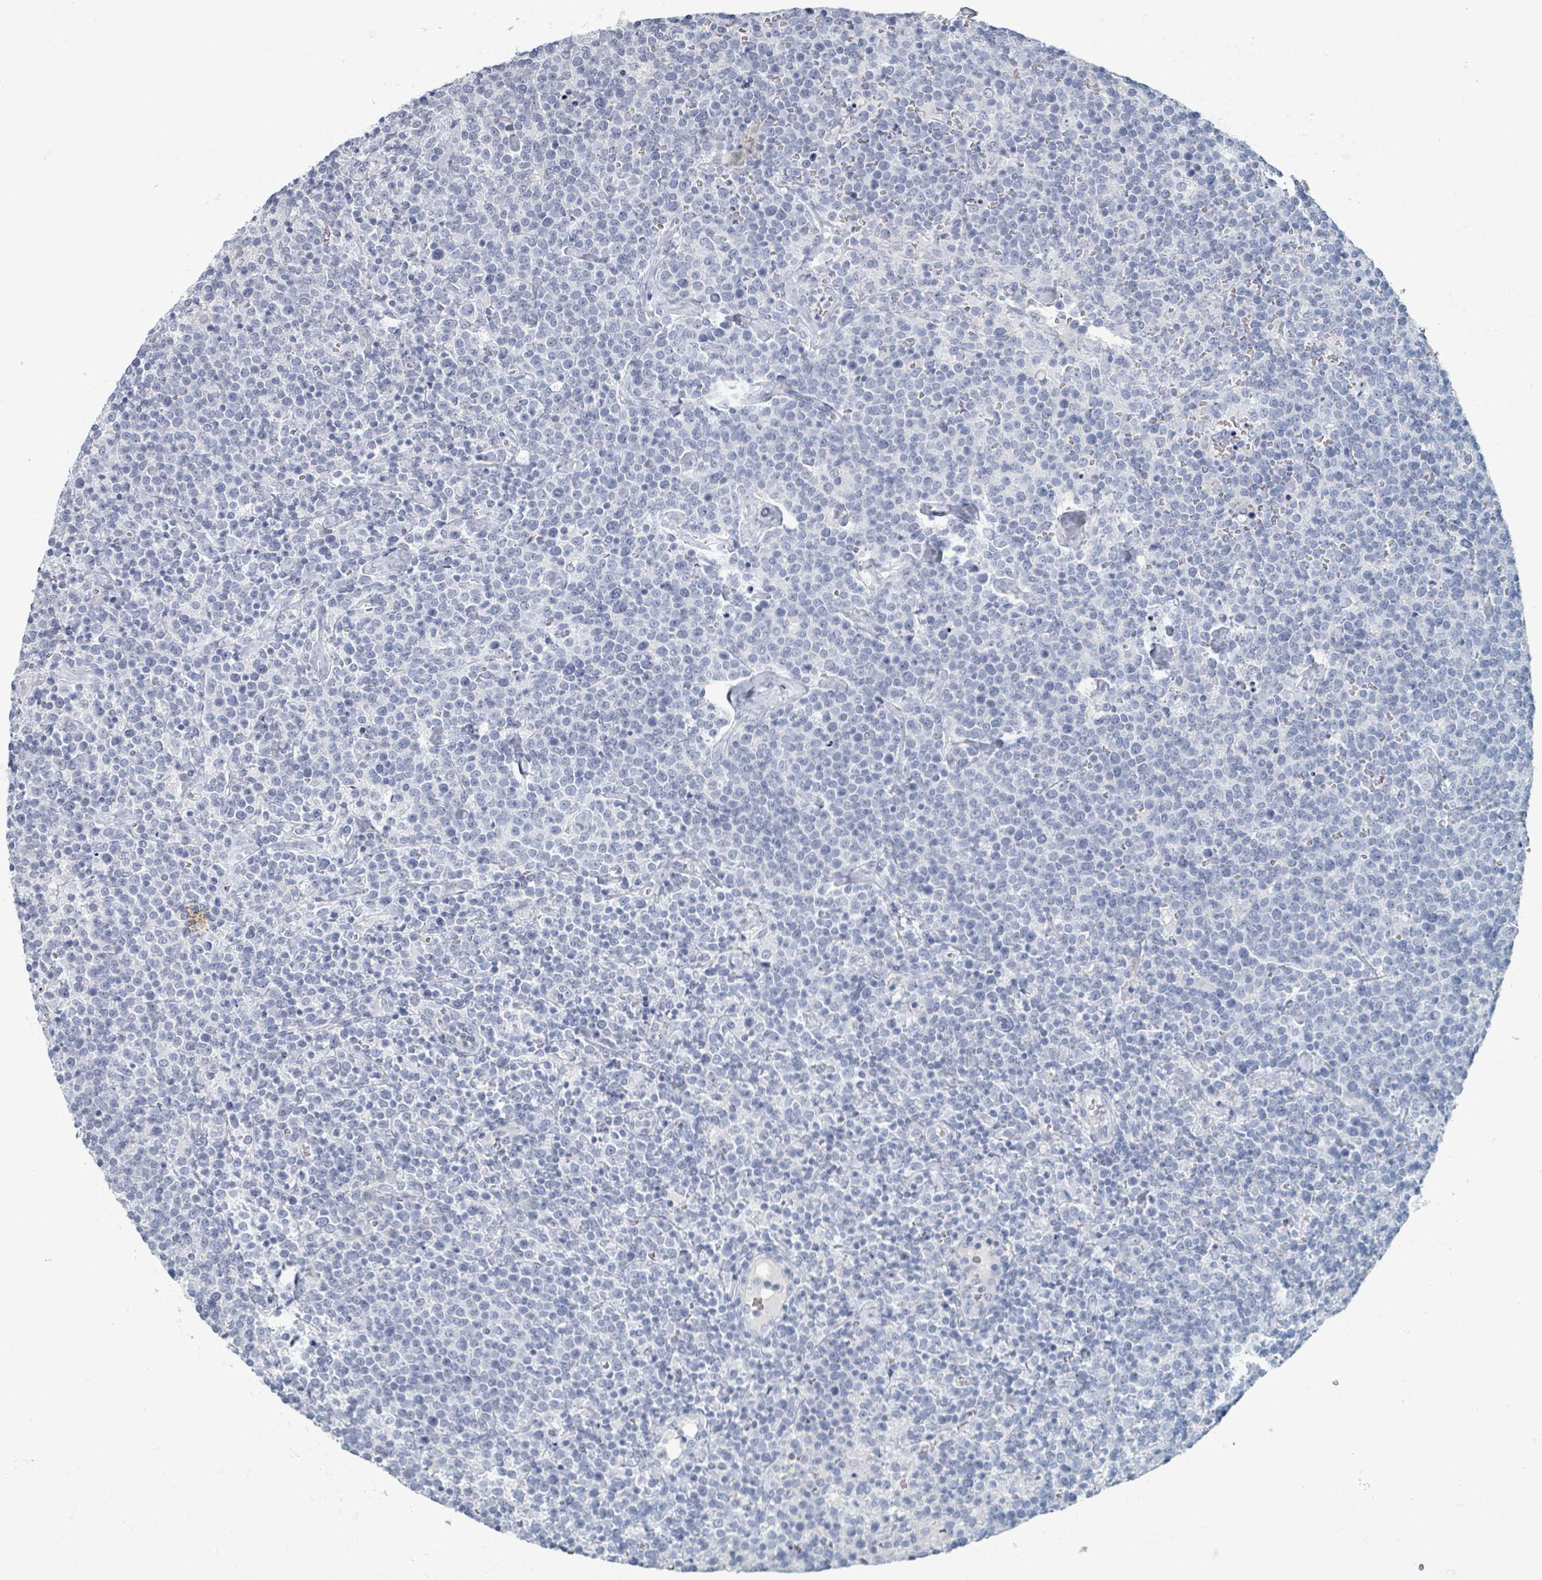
{"staining": {"intensity": "negative", "quantity": "none", "location": "none"}, "tissue": "lymphoma", "cell_type": "Tumor cells", "image_type": "cancer", "snomed": [{"axis": "morphology", "description": "Malignant lymphoma, non-Hodgkin's type, High grade"}, {"axis": "topography", "description": "Lymph node"}], "caption": "This is an immunohistochemistry (IHC) micrograph of human high-grade malignant lymphoma, non-Hodgkin's type. There is no staining in tumor cells.", "gene": "TAS2R1", "patient": {"sex": "male", "age": 61}}